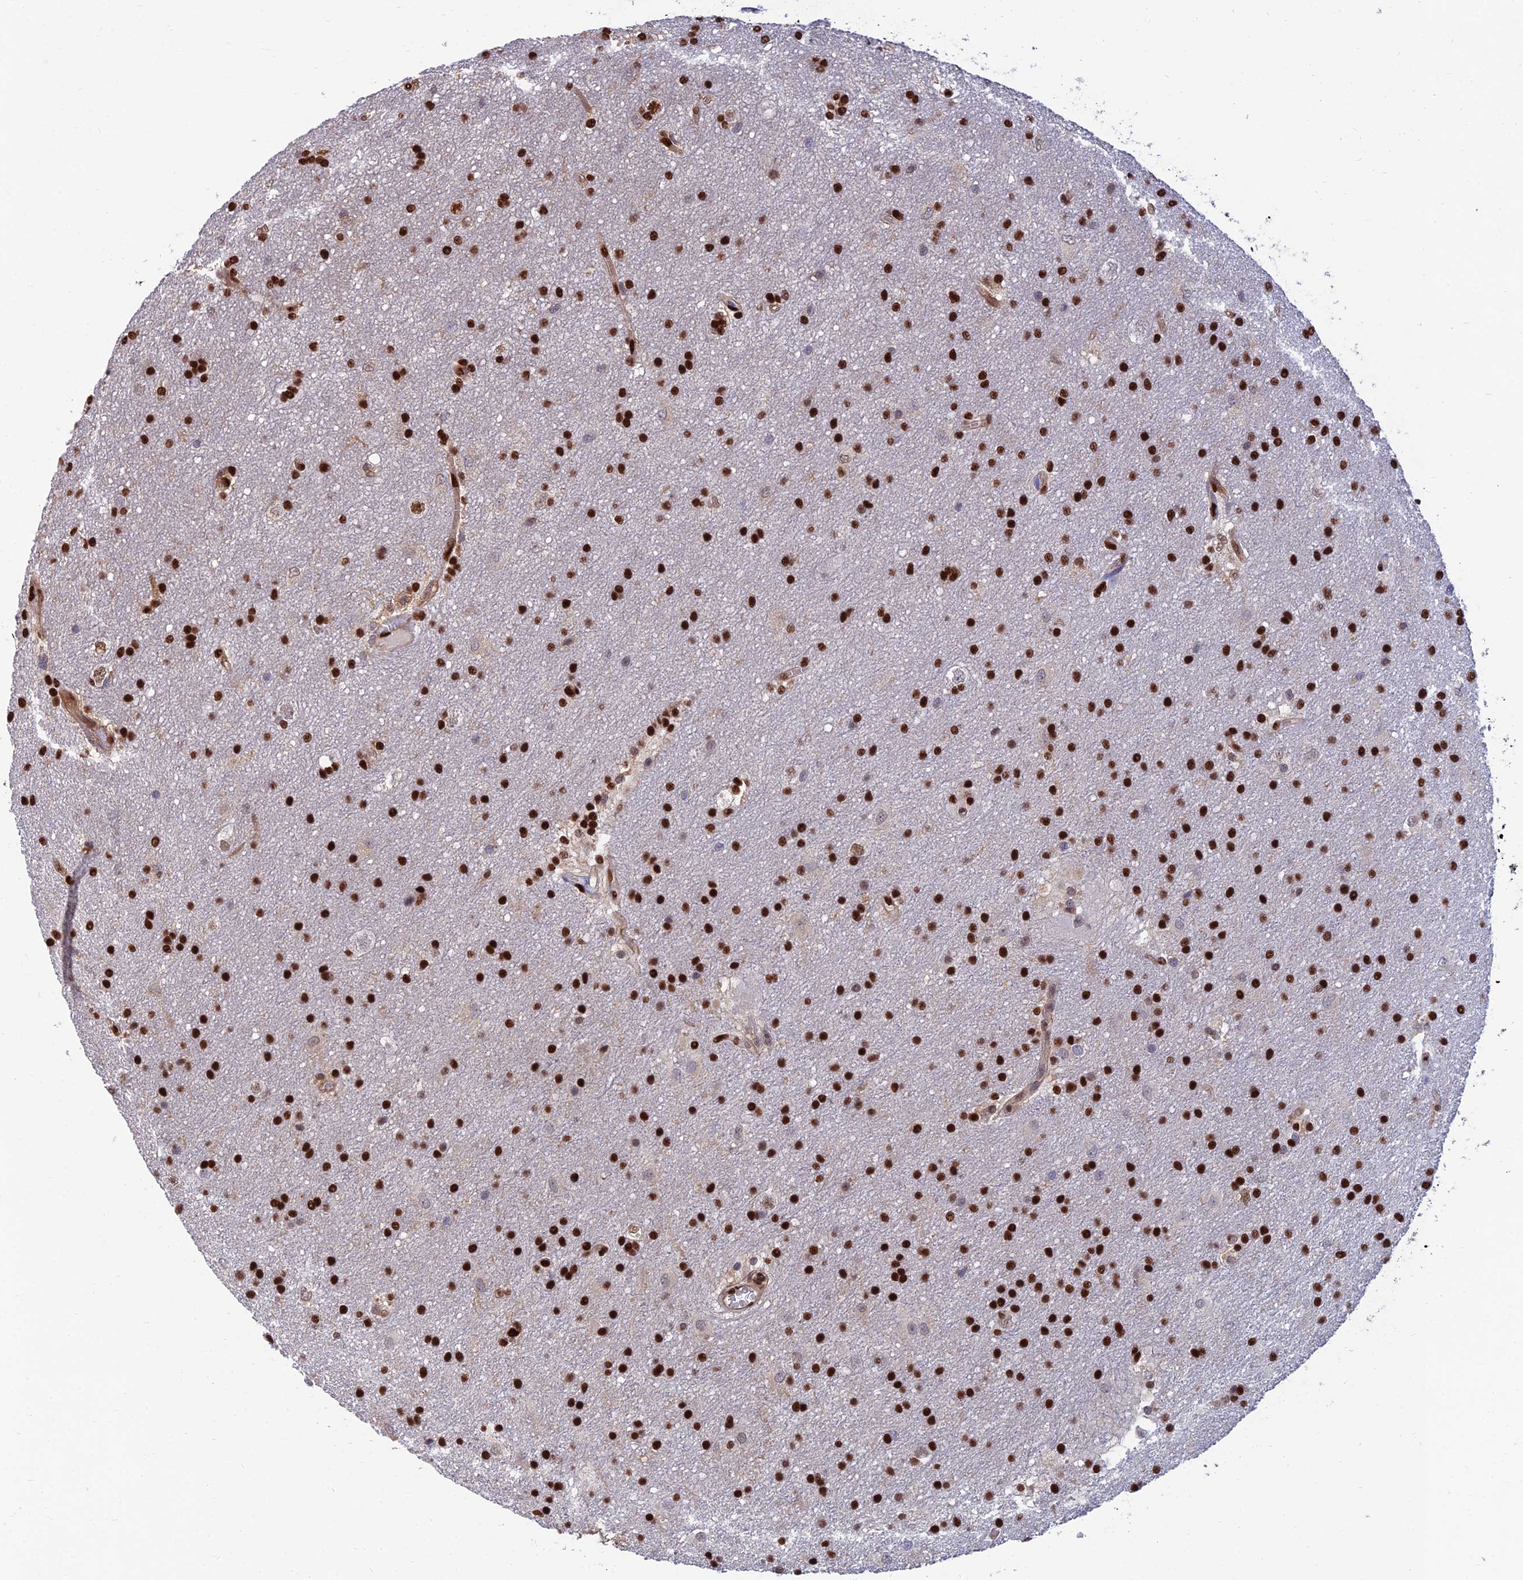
{"staining": {"intensity": "strong", "quantity": ">75%", "location": "nuclear"}, "tissue": "glioma", "cell_type": "Tumor cells", "image_type": "cancer", "snomed": [{"axis": "morphology", "description": "Glioma, malignant, Low grade"}, {"axis": "topography", "description": "Brain"}], "caption": "Protein expression analysis of glioma shows strong nuclear positivity in approximately >75% of tumor cells.", "gene": "DNPEP", "patient": {"sex": "male", "age": 66}}